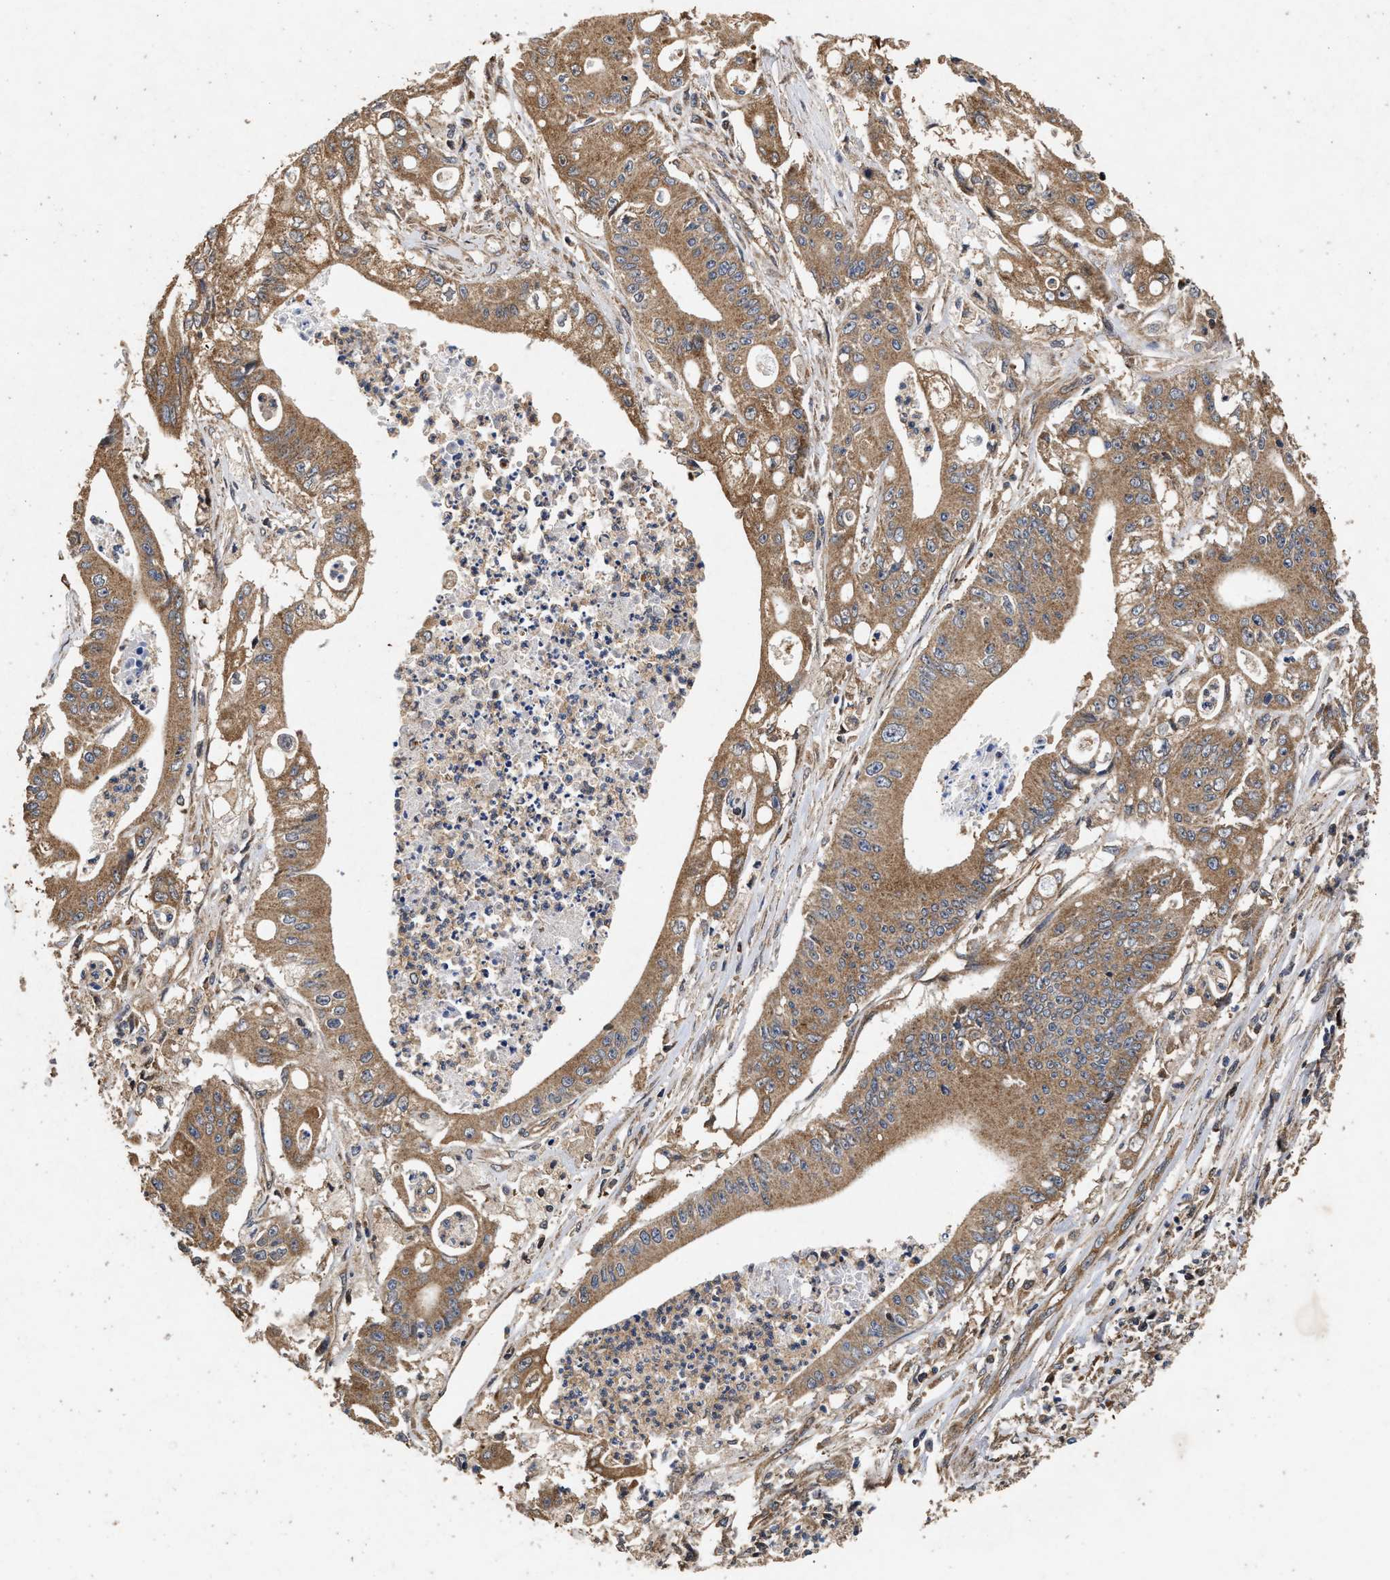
{"staining": {"intensity": "moderate", "quantity": ">75%", "location": "cytoplasmic/membranous"}, "tissue": "pancreatic cancer", "cell_type": "Tumor cells", "image_type": "cancer", "snomed": [{"axis": "morphology", "description": "Normal tissue, NOS"}, {"axis": "topography", "description": "Lymph node"}], "caption": "Immunohistochemistry (IHC) image of neoplastic tissue: human pancreatic cancer stained using IHC exhibits medium levels of moderate protein expression localized specifically in the cytoplasmic/membranous of tumor cells, appearing as a cytoplasmic/membranous brown color.", "gene": "NFKB2", "patient": {"sex": "male", "age": 62}}